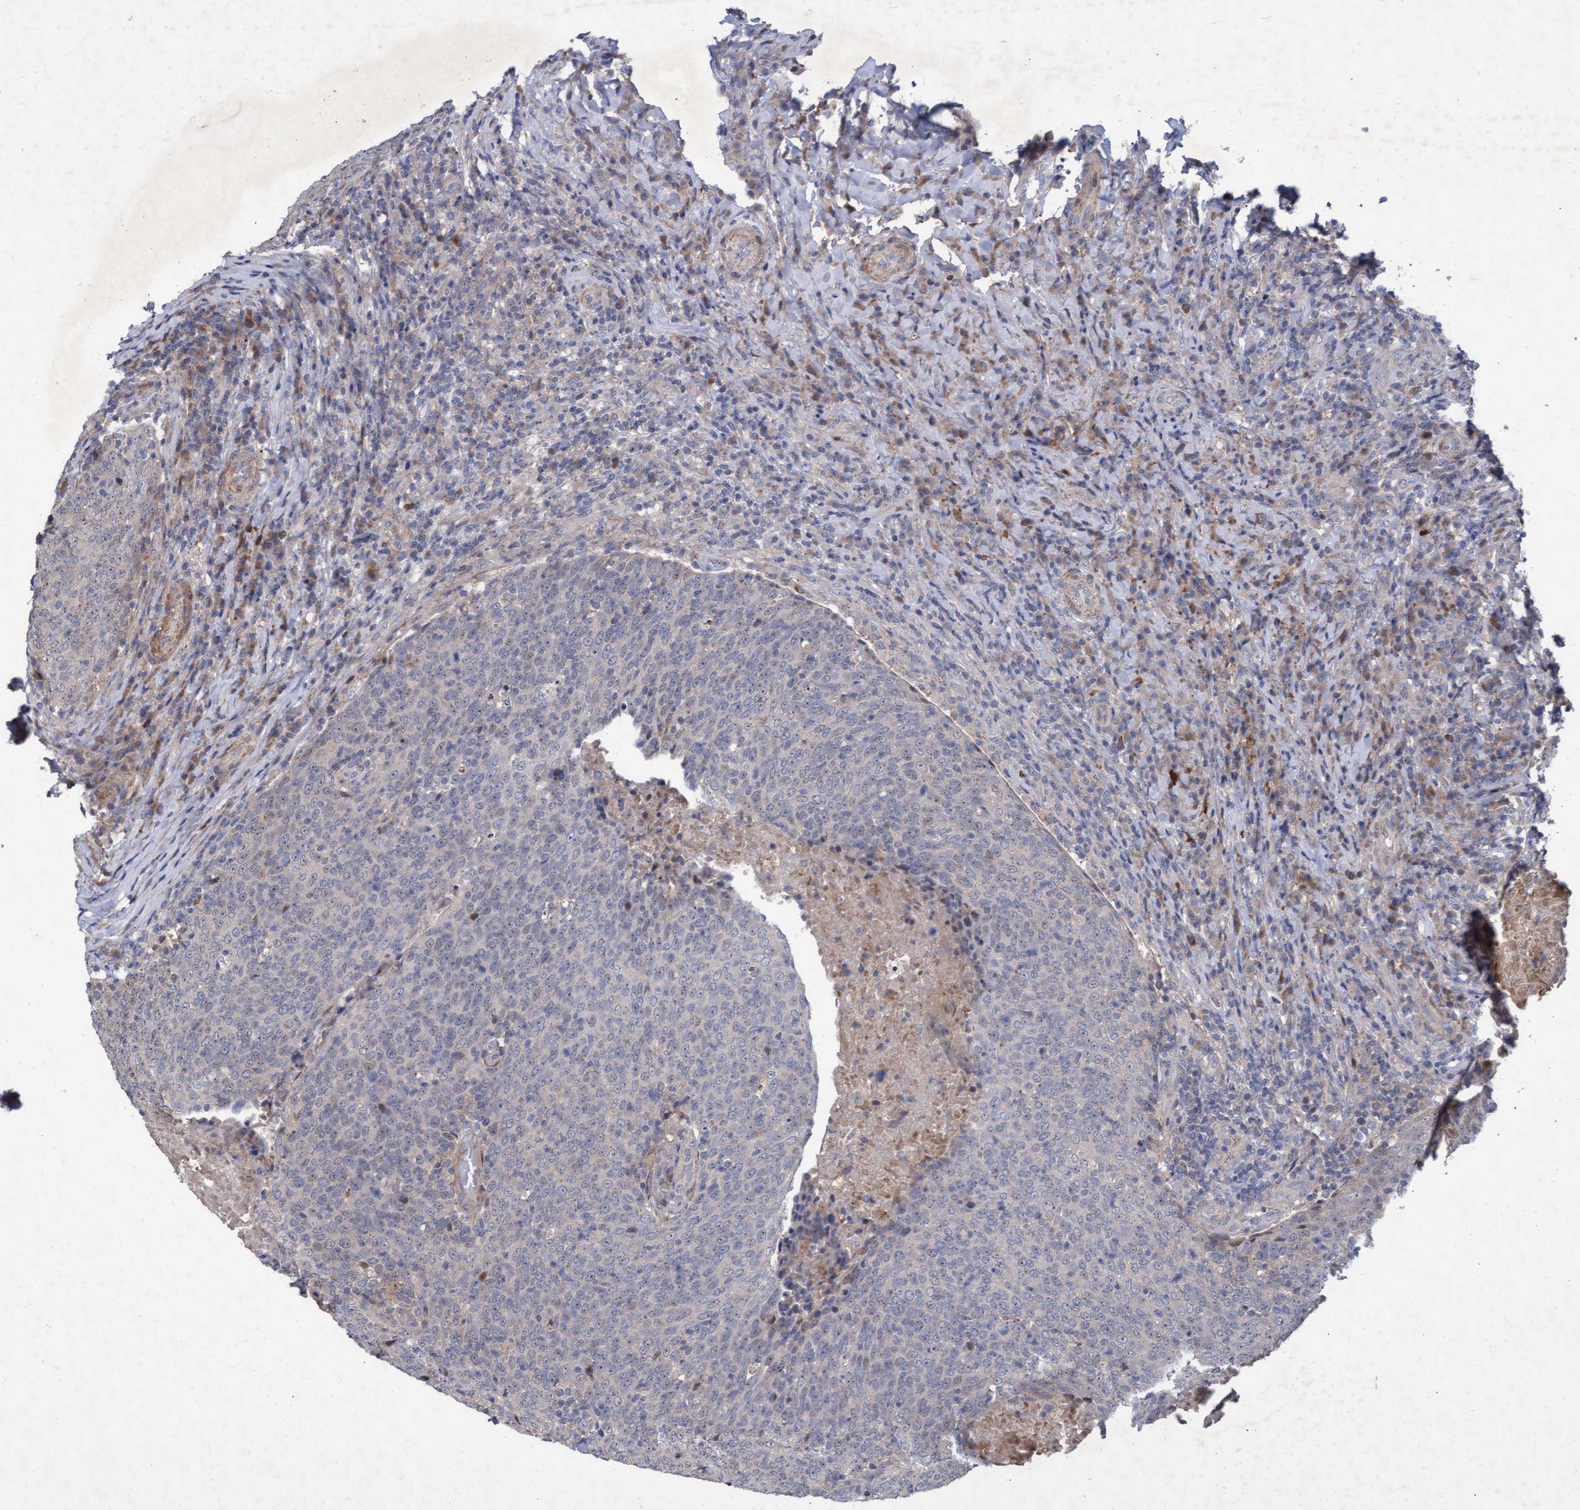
{"staining": {"intensity": "negative", "quantity": "none", "location": "none"}, "tissue": "head and neck cancer", "cell_type": "Tumor cells", "image_type": "cancer", "snomed": [{"axis": "morphology", "description": "Squamous cell carcinoma, NOS"}, {"axis": "morphology", "description": "Squamous cell carcinoma, metastatic, NOS"}, {"axis": "topography", "description": "Lymph node"}, {"axis": "topography", "description": "Head-Neck"}], "caption": "Tumor cells are negative for brown protein staining in head and neck metastatic squamous cell carcinoma.", "gene": "ABCF2", "patient": {"sex": "male", "age": 62}}